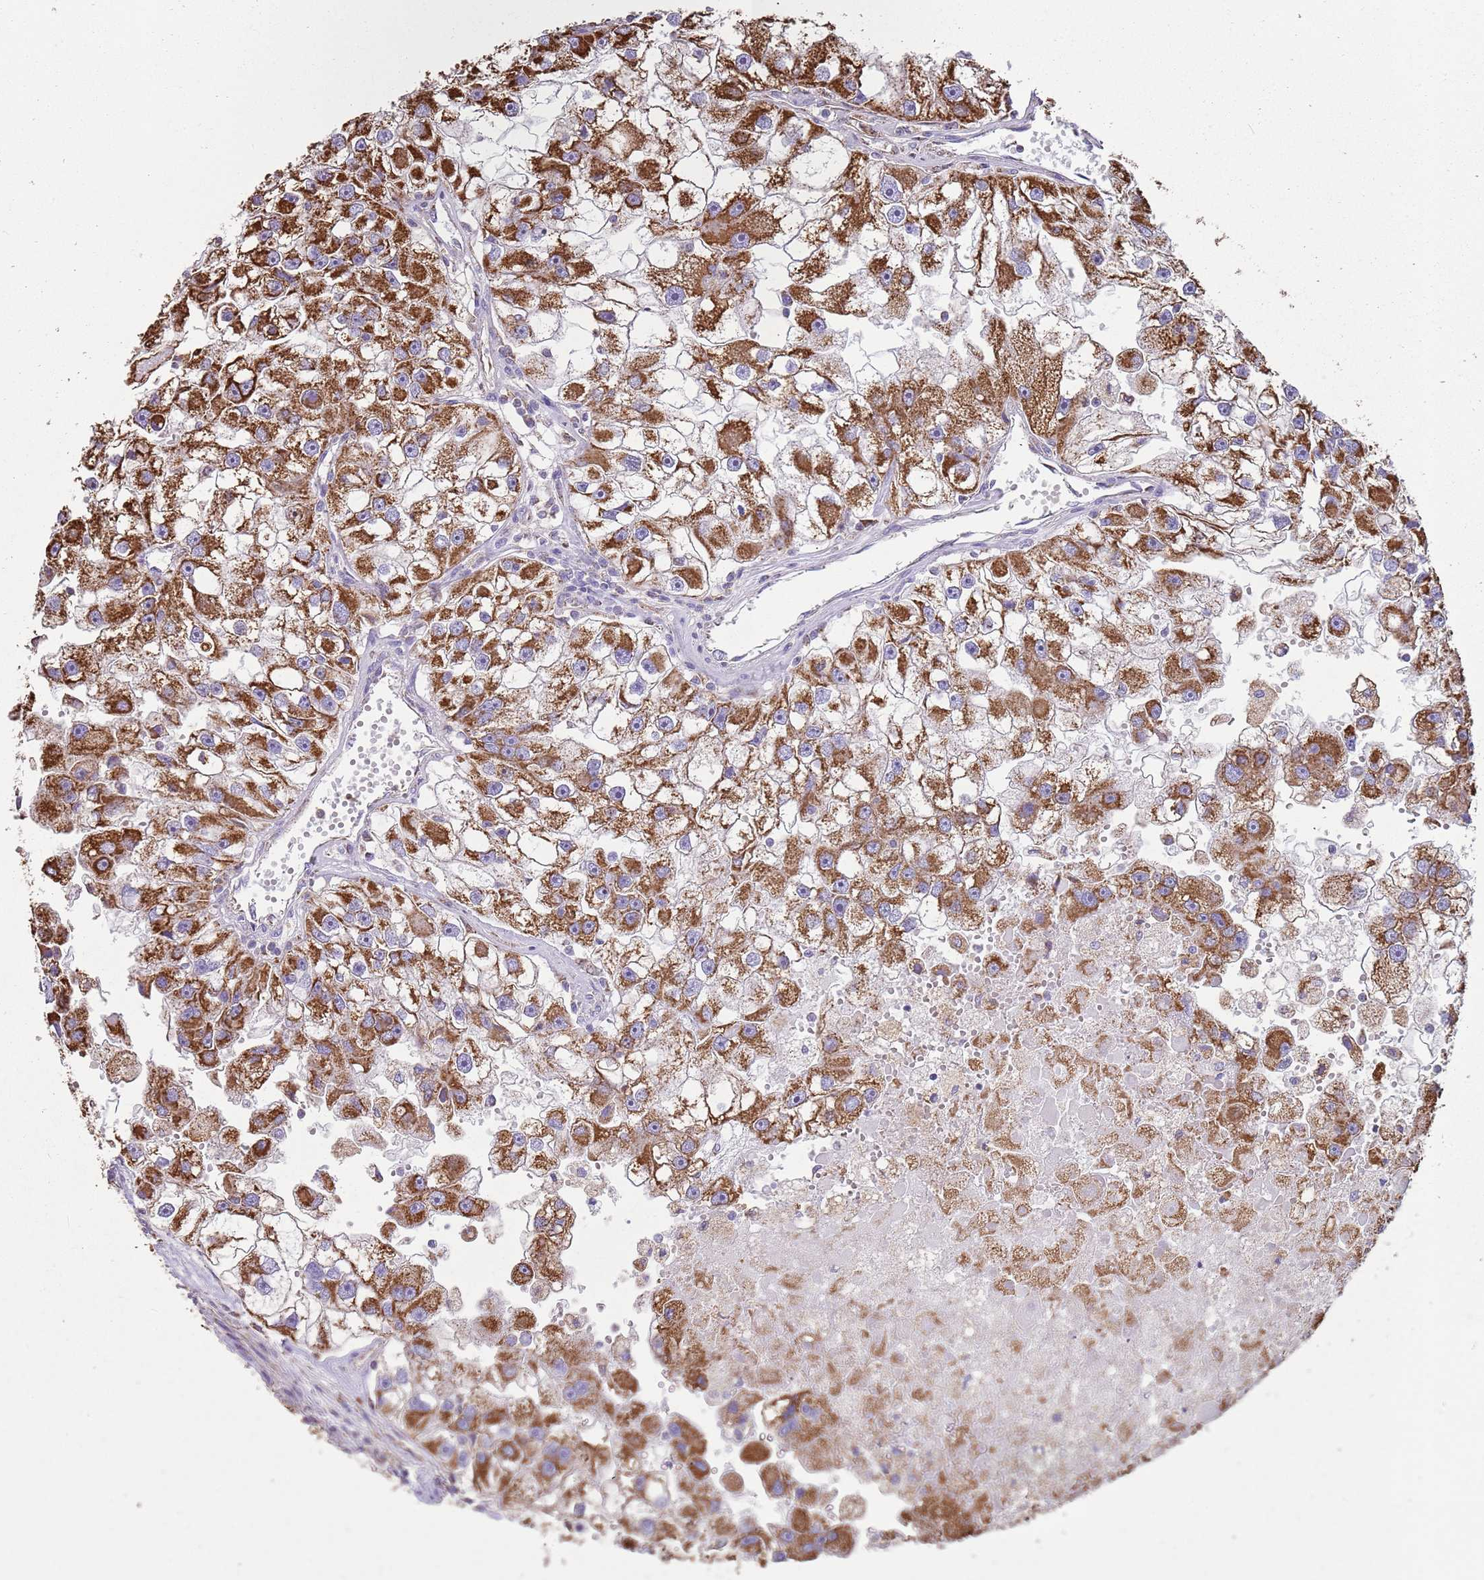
{"staining": {"intensity": "strong", "quantity": ">75%", "location": "cytoplasmic/membranous"}, "tissue": "renal cancer", "cell_type": "Tumor cells", "image_type": "cancer", "snomed": [{"axis": "morphology", "description": "Adenocarcinoma, NOS"}, {"axis": "topography", "description": "Kidney"}], "caption": "Human renal adenocarcinoma stained with a protein marker shows strong staining in tumor cells.", "gene": "TTLL1", "patient": {"sex": "male", "age": 63}}